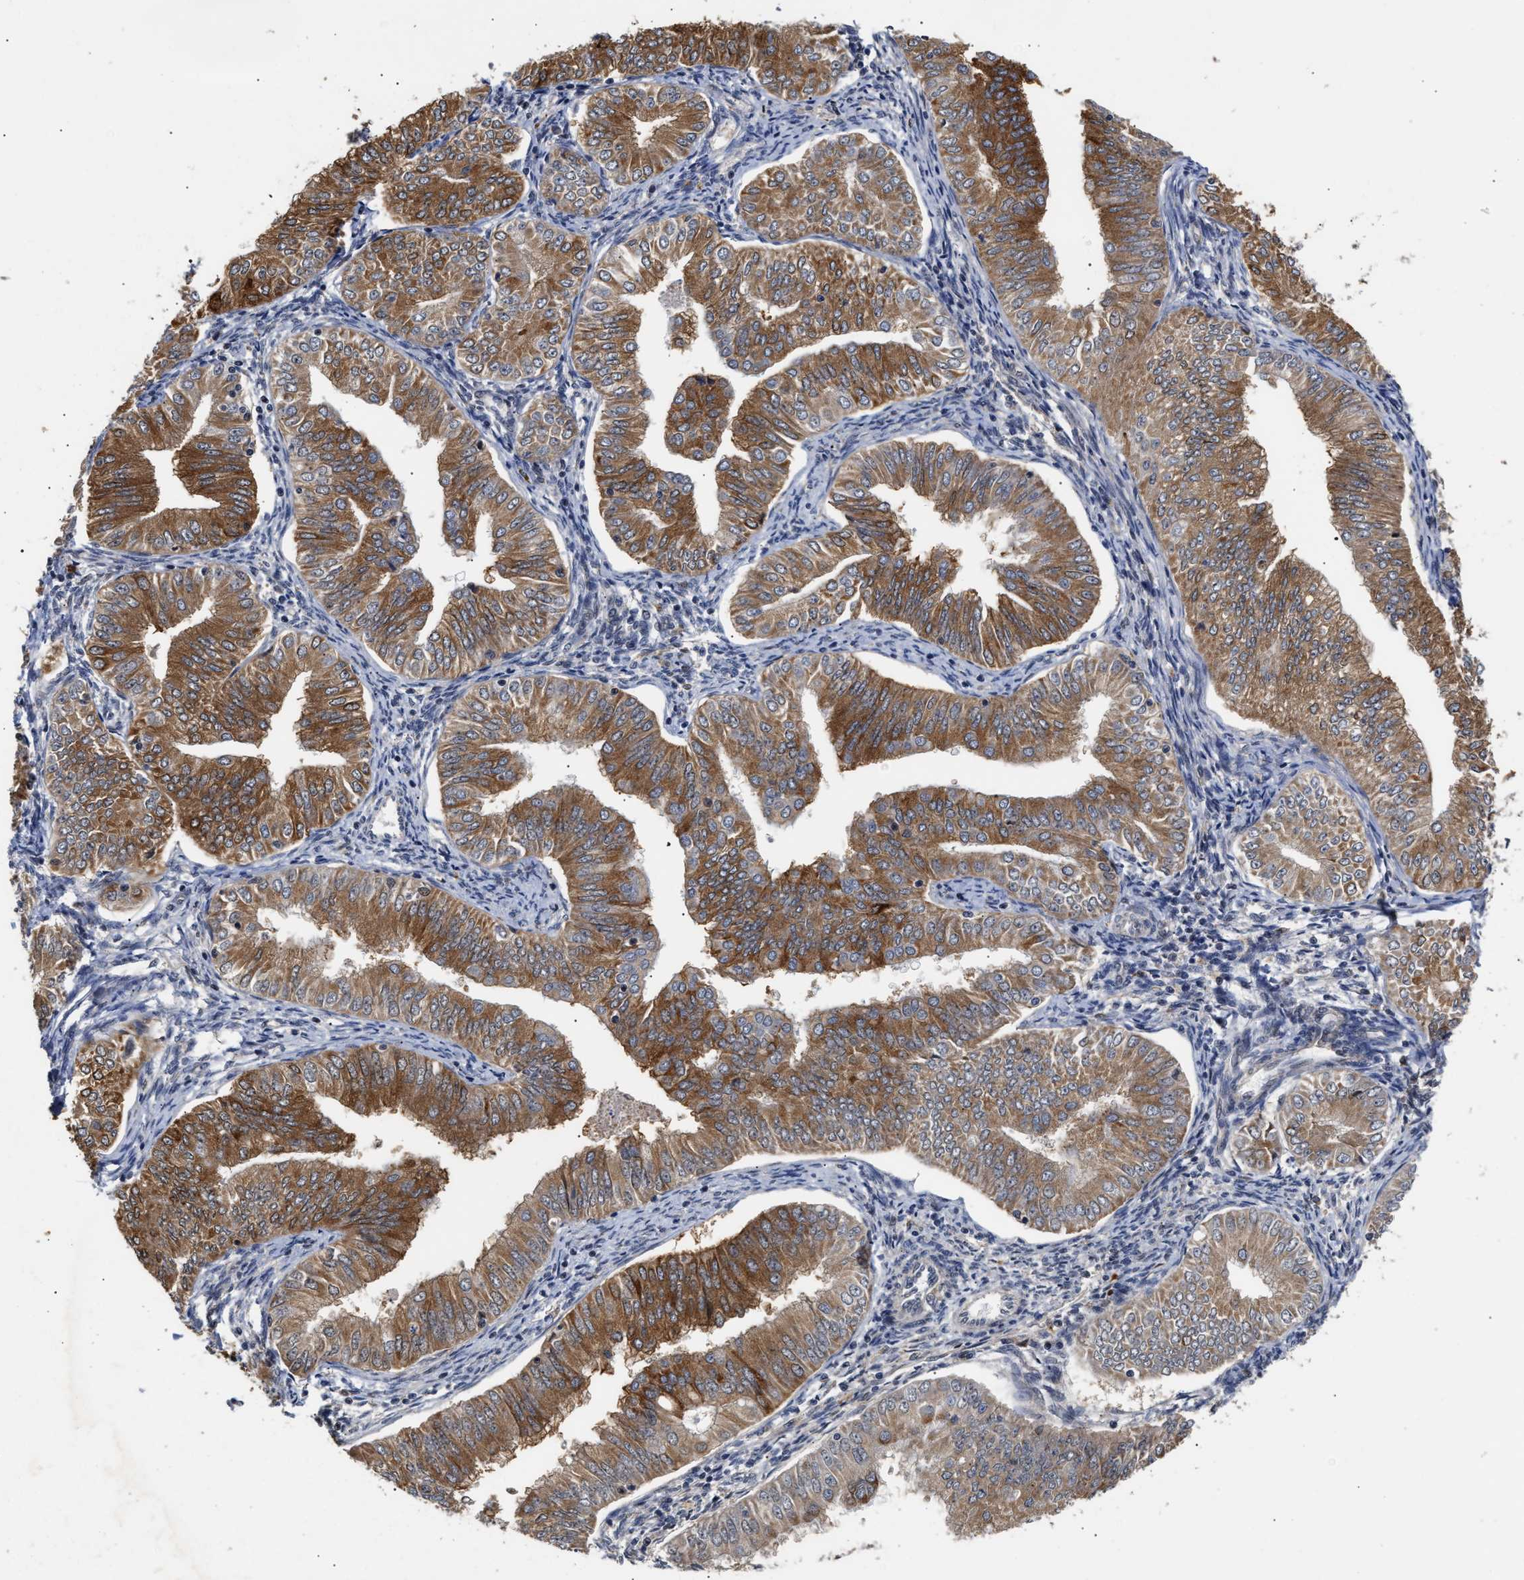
{"staining": {"intensity": "moderate", "quantity": ">75%", "location": "cytoplasmic/membranous"}, "tissue": "endometrial cancer", "cell_type": "Tumor cells", "image_type": "cancer", "snomed": [{"axis": "morphology", "description": "Normal tissue, NOS"}, {"axis": "morphology", "description": "Adenocarcinoma, NOS"}, {"axis": "topography", "description": "Endometrium"}], "caption": "A brown stain shows moderate cytoplasmic/membranous staining of a protein in endometrial cancer (adenocarcinoma) tumor cells. (Stains: DAB (3,3'-diaminobenzidine) in brown, nuclei in blue, Microscopy: brightfield microscopy at high magnification).", "gene": "CLIP2", "patient": {"sex": "female", "age": 53}}